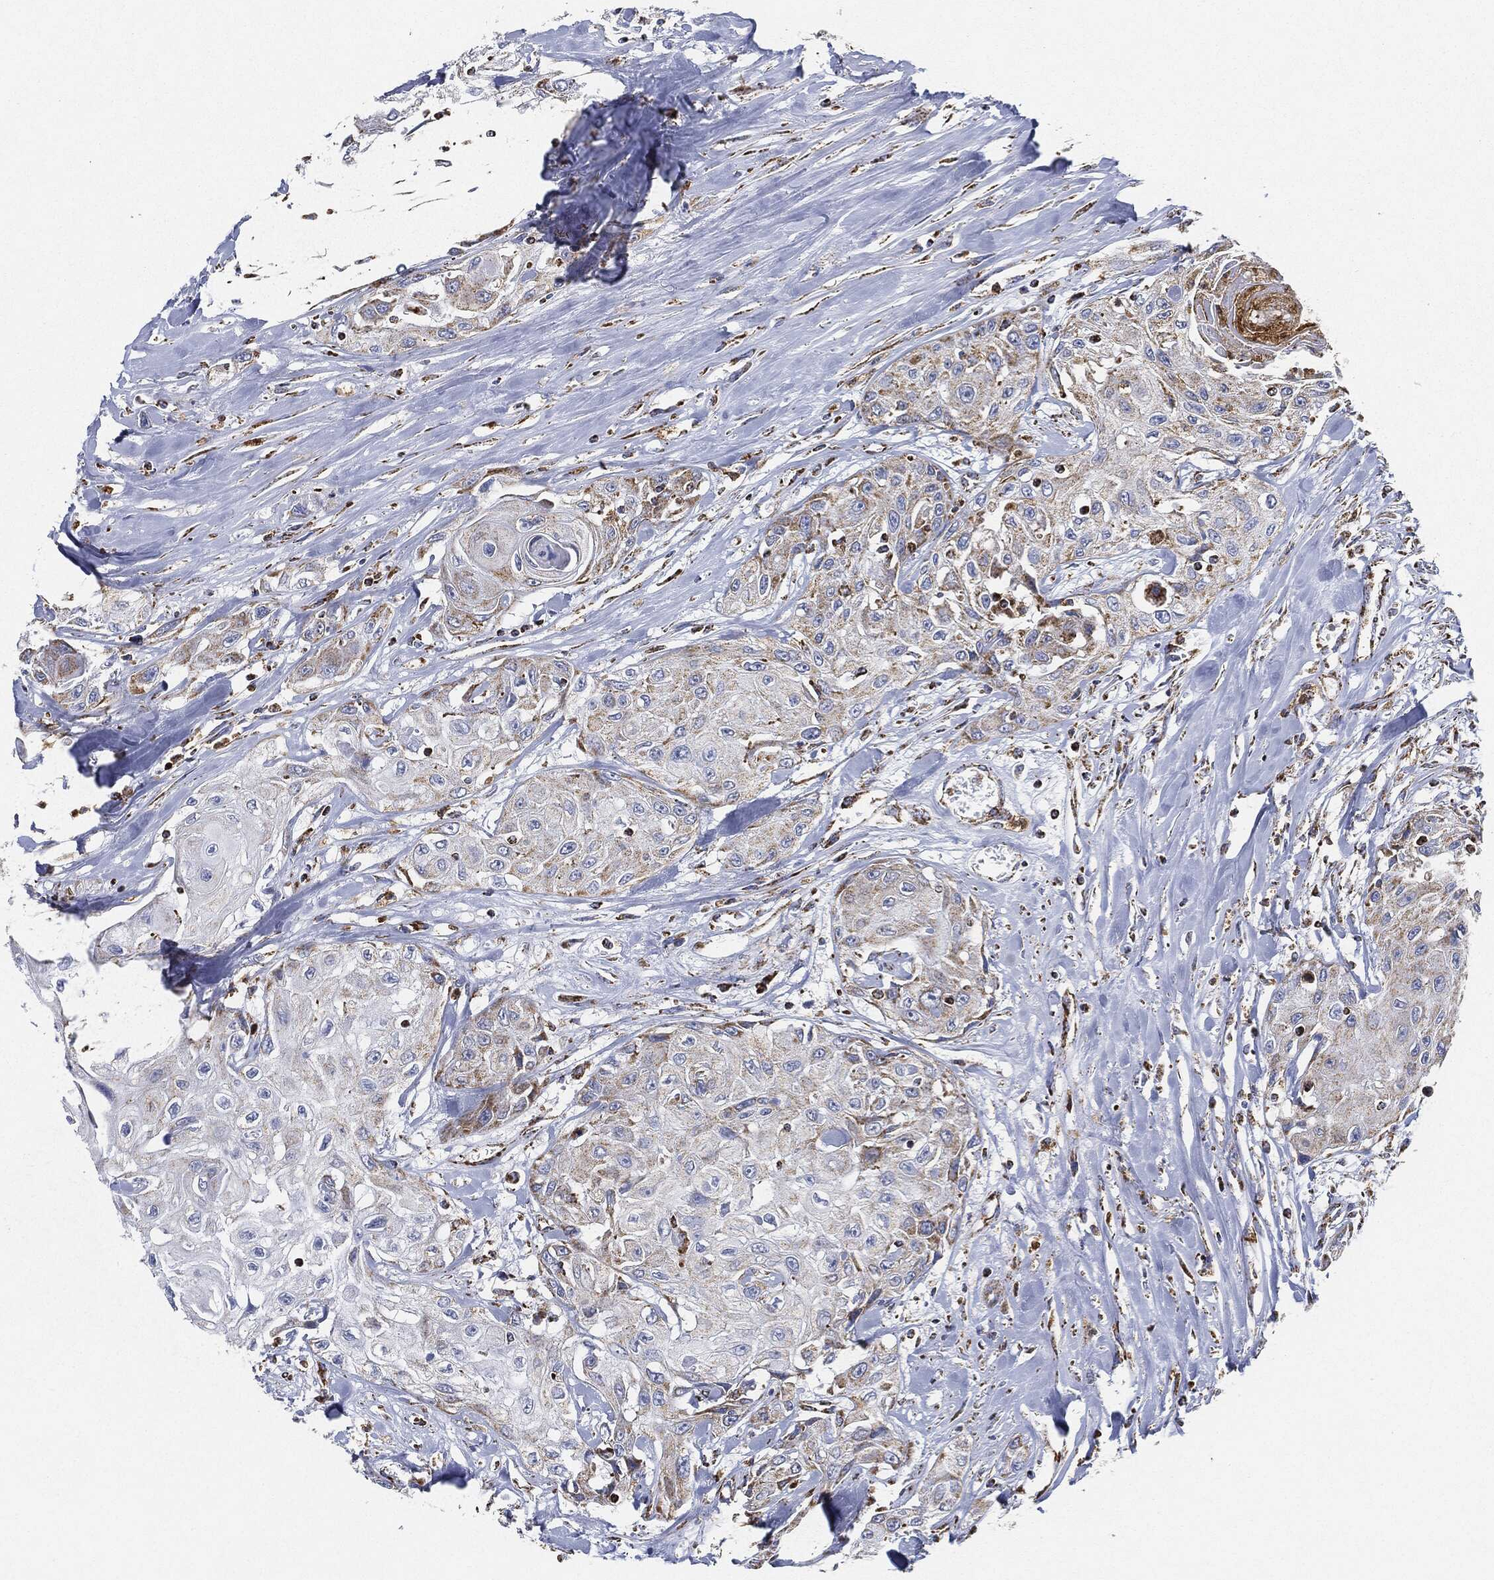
{"staining": {"intensity": "moderate", "quantity": "<25%", "location": "cytoplasmic/membranous"}, "tissue": "head and neck cancer", "cell_type": "Tumor cells", "image_type": "cancer", "snomed": [{"axis": "morphology", "description": "Normal tissue, NOS"}, {"axis": "morphology", "description": "Squamous cell carcinoma, NOS"}, {"axis": "topography", "description": "Oral tissue"}, {"axis": "topography", "description": "Peripheral nerve tissue"}, {"axis": "topography", "description": "Head-Neck"}], "caption": "Immunohistochemistry (IHC) (DAB) staining of squamous cell carcinoma (head and neck) shows moderate cytoplasmic/membranous protein expression in approximately <25% of tumor cells.", "gene": "CAPN15", "patient": {"sex": "female", "age": 59}}